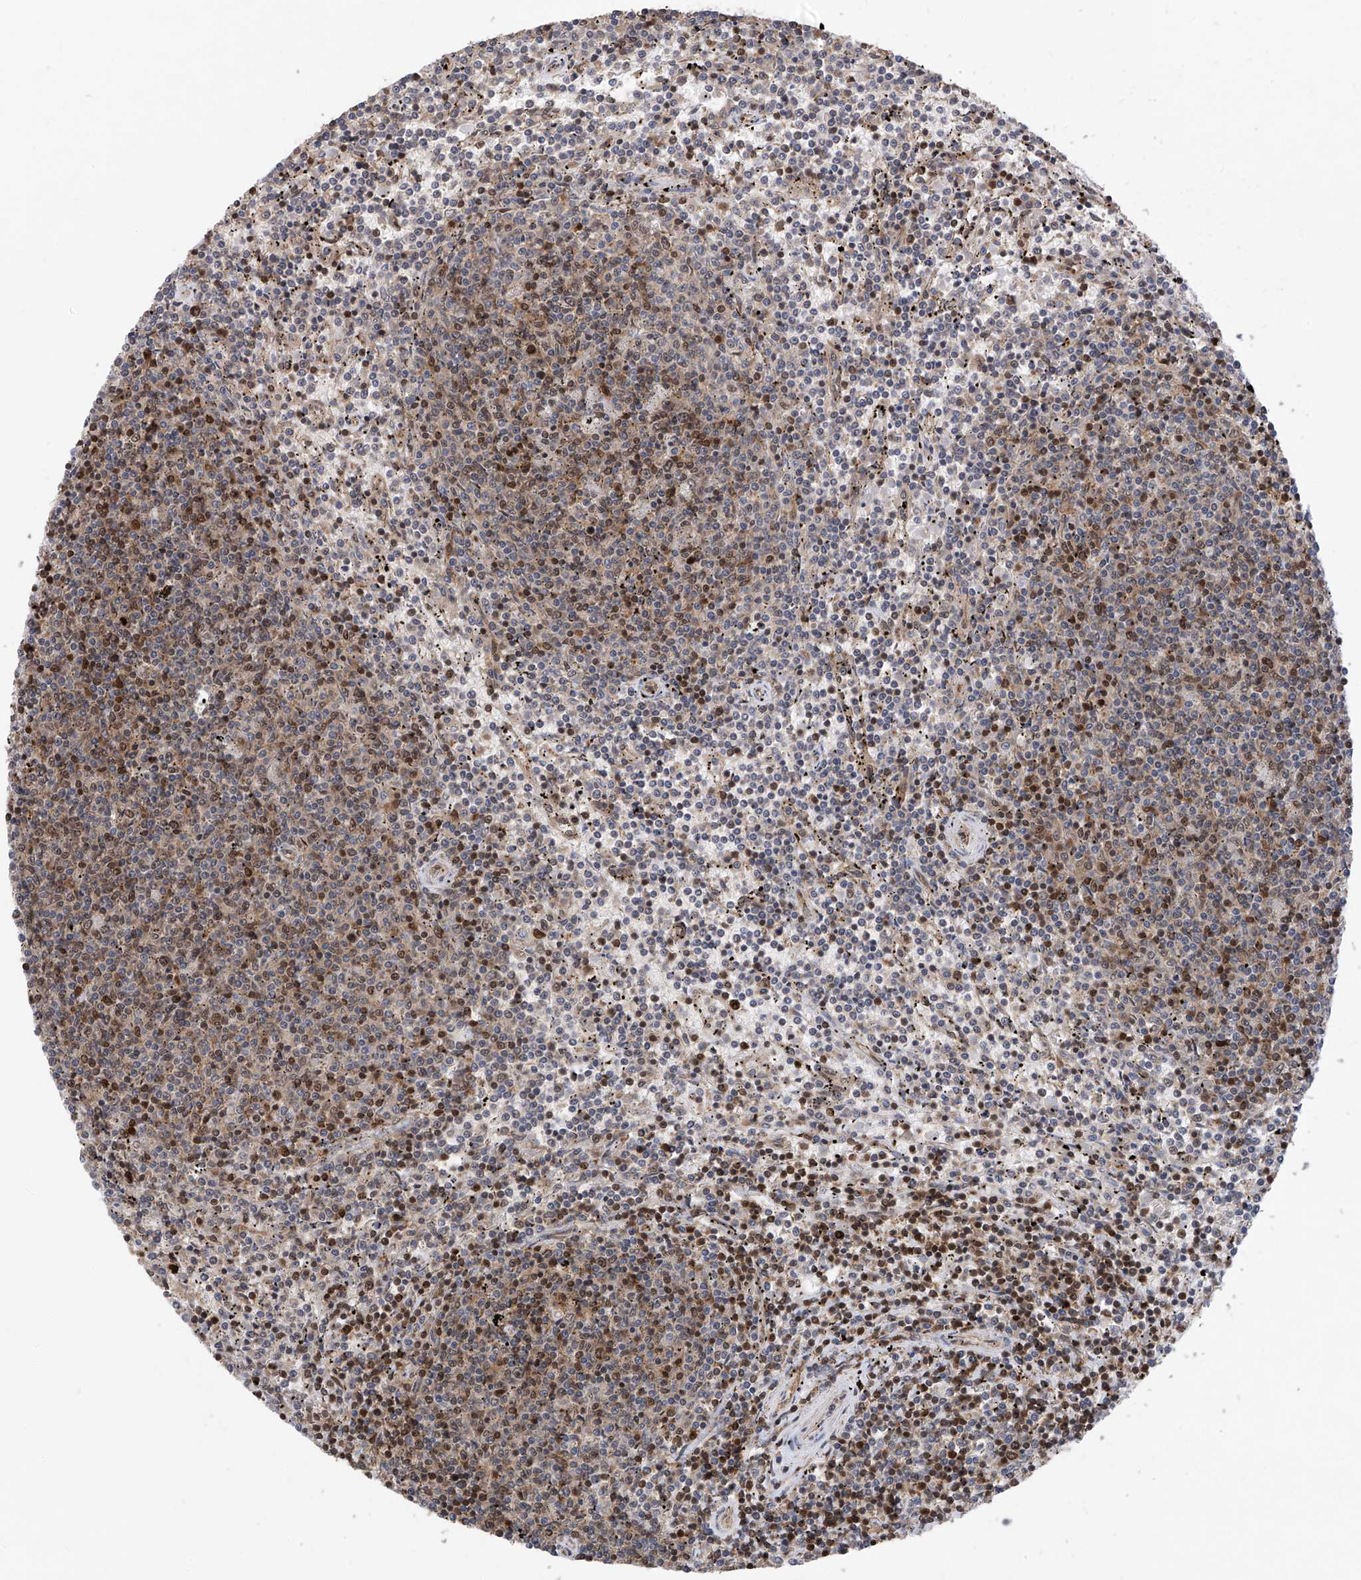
{"staining": {"intensity": "weak", "quantity": "<25%", "location": "nuclear"}, "tissue": "lymphoma", "cell_type": "Tumor cells", "image_type": "cancer", "snomed": [{"axis": "morphology", "description": "Malignant lymphoma, non-Hodgkin's type, Low grade"}, {"axis": "topography", "description": "Spleen"}], "caption": "Human lymphoma stained for a protein using IHC exhibits no expression in tumor cells.", "gene": "DNAJC9", "patient": {"sex": "female", "age": 50}}